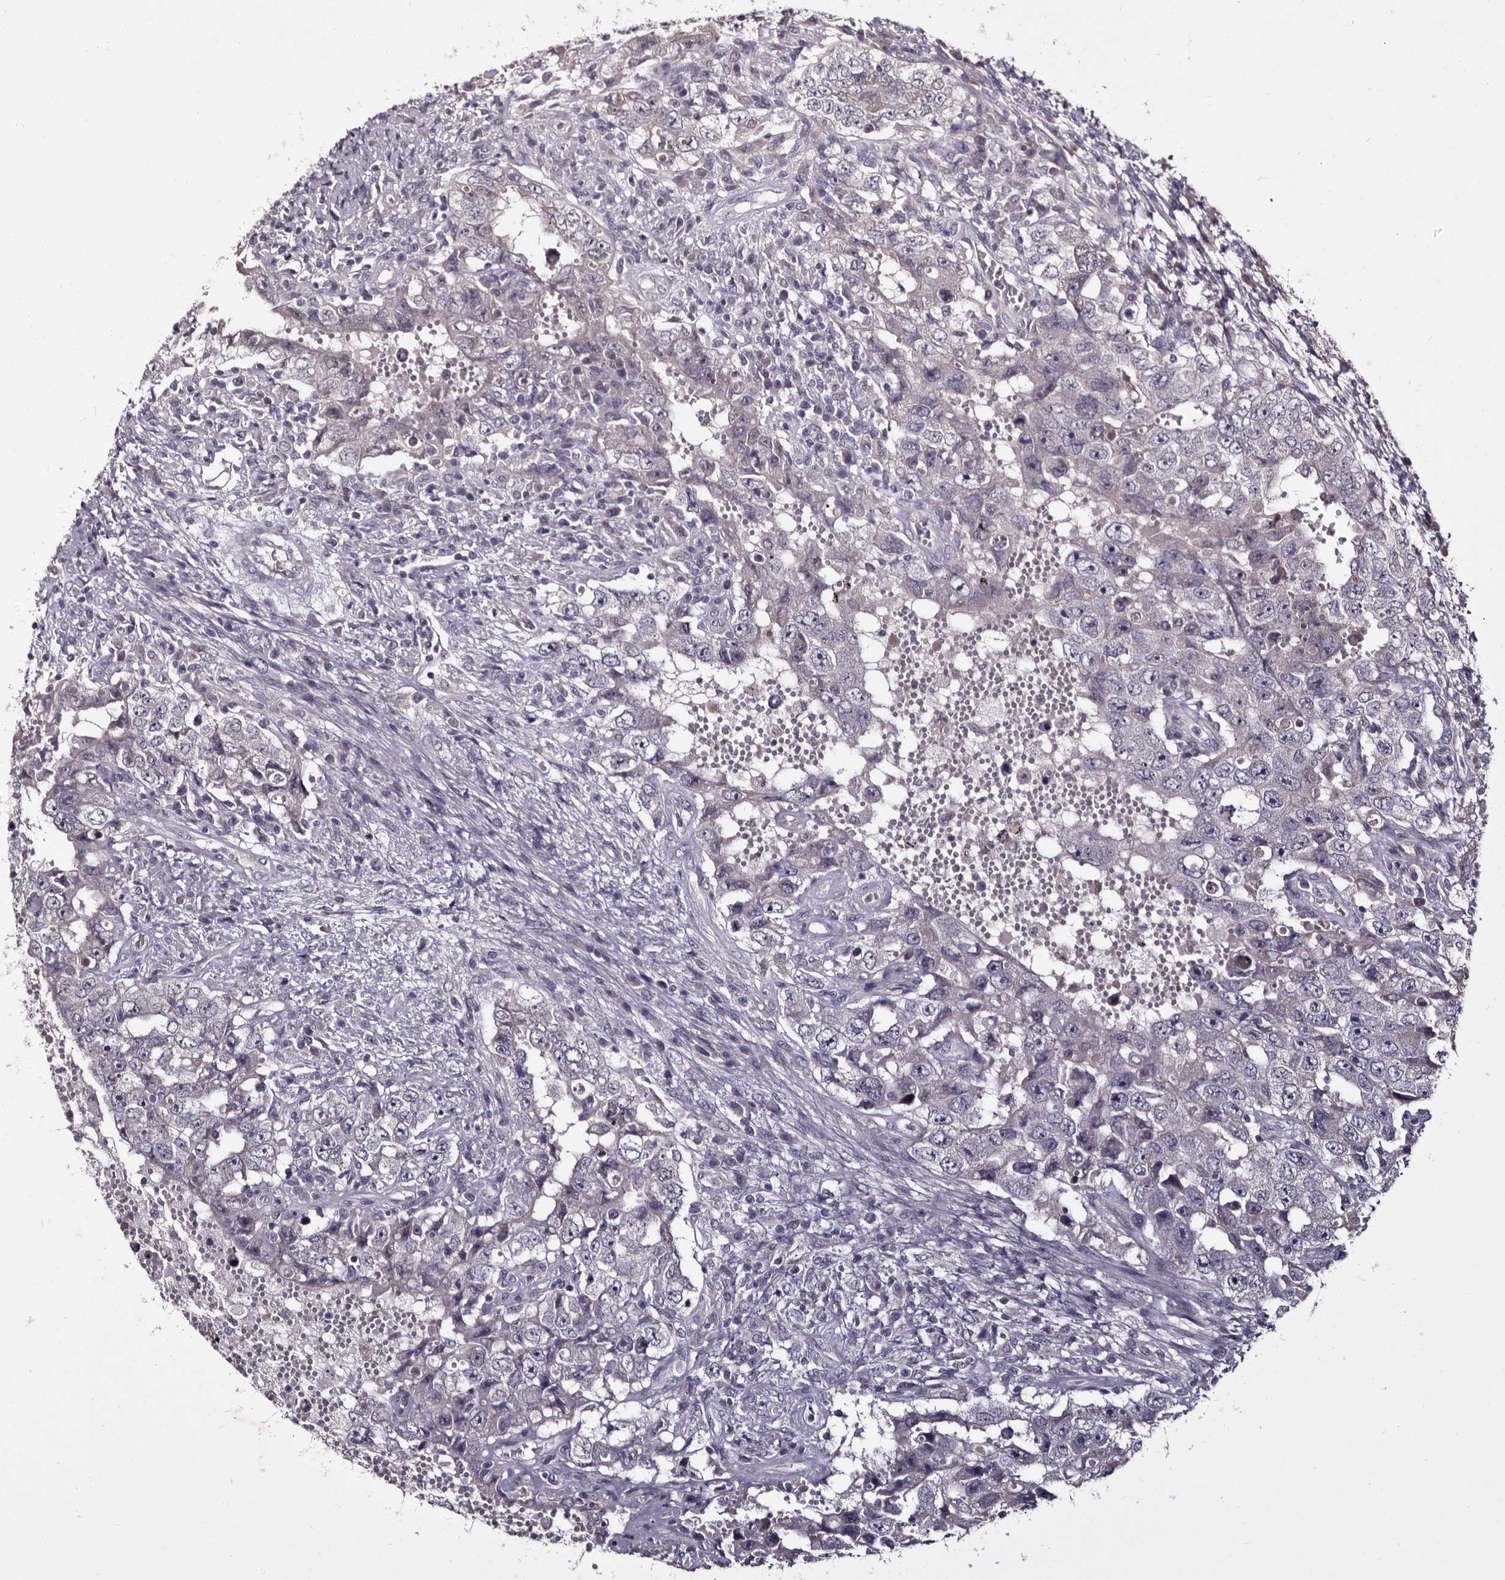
{"staining": {"intensity": "negative", "quantity": "none", "location": "none"}, "tissue": "testis cancer", "cell_type": "Tumor cells", "image_type": "cancer", "snomed": [{"axis": "morphology", "description": "Carcinoma, Embryonal, NOS"}, {"axis": "topography", "description": "Testis"}], "caption": "Immunohistochemistry of human testis cancer exhibits no positivity in tumor cells.", "gene": "LANCL2", "patient": {"sex": "male", "age": 26}}